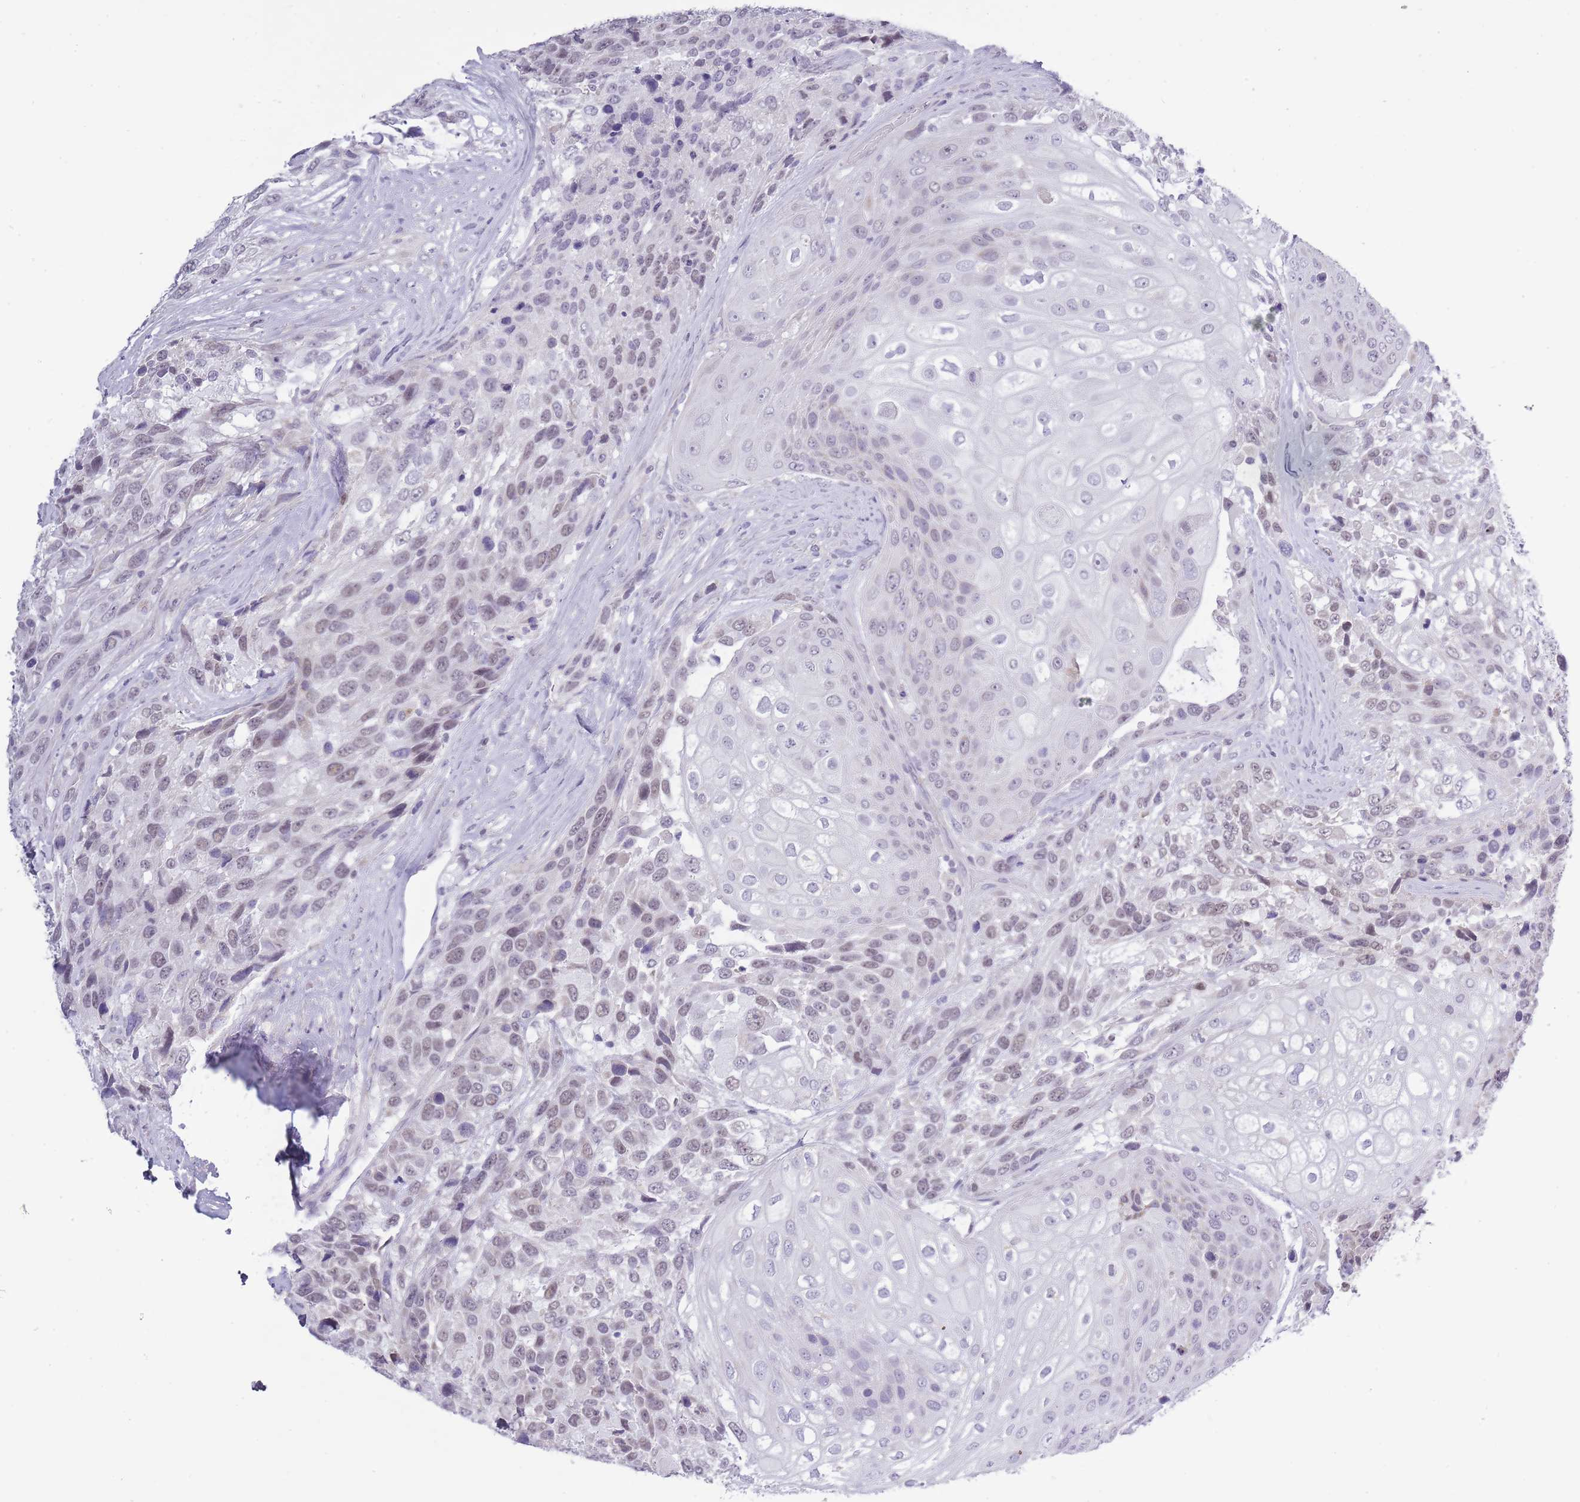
{"staining": {"intensity": "weak", "quantity": "25%-75%", "location": "nuclear"}, "tissue": "urothelial cancer", "cell_type": "Tumor cells", "image_type": "cancer", "snomed": [{"axis": "morphology", "description": "Urothelial carcinoma, High grade"}, {"axis": "topography", "description": "Urinary bladder"}], "caption": "The image exhibits a brown stain indicating the presence of a protein in the nuclear of tumor cells in high-grade urothelial carcinoma.", "gene": "ZBTB24", "patient": {"sex": "female", "age": 70}}